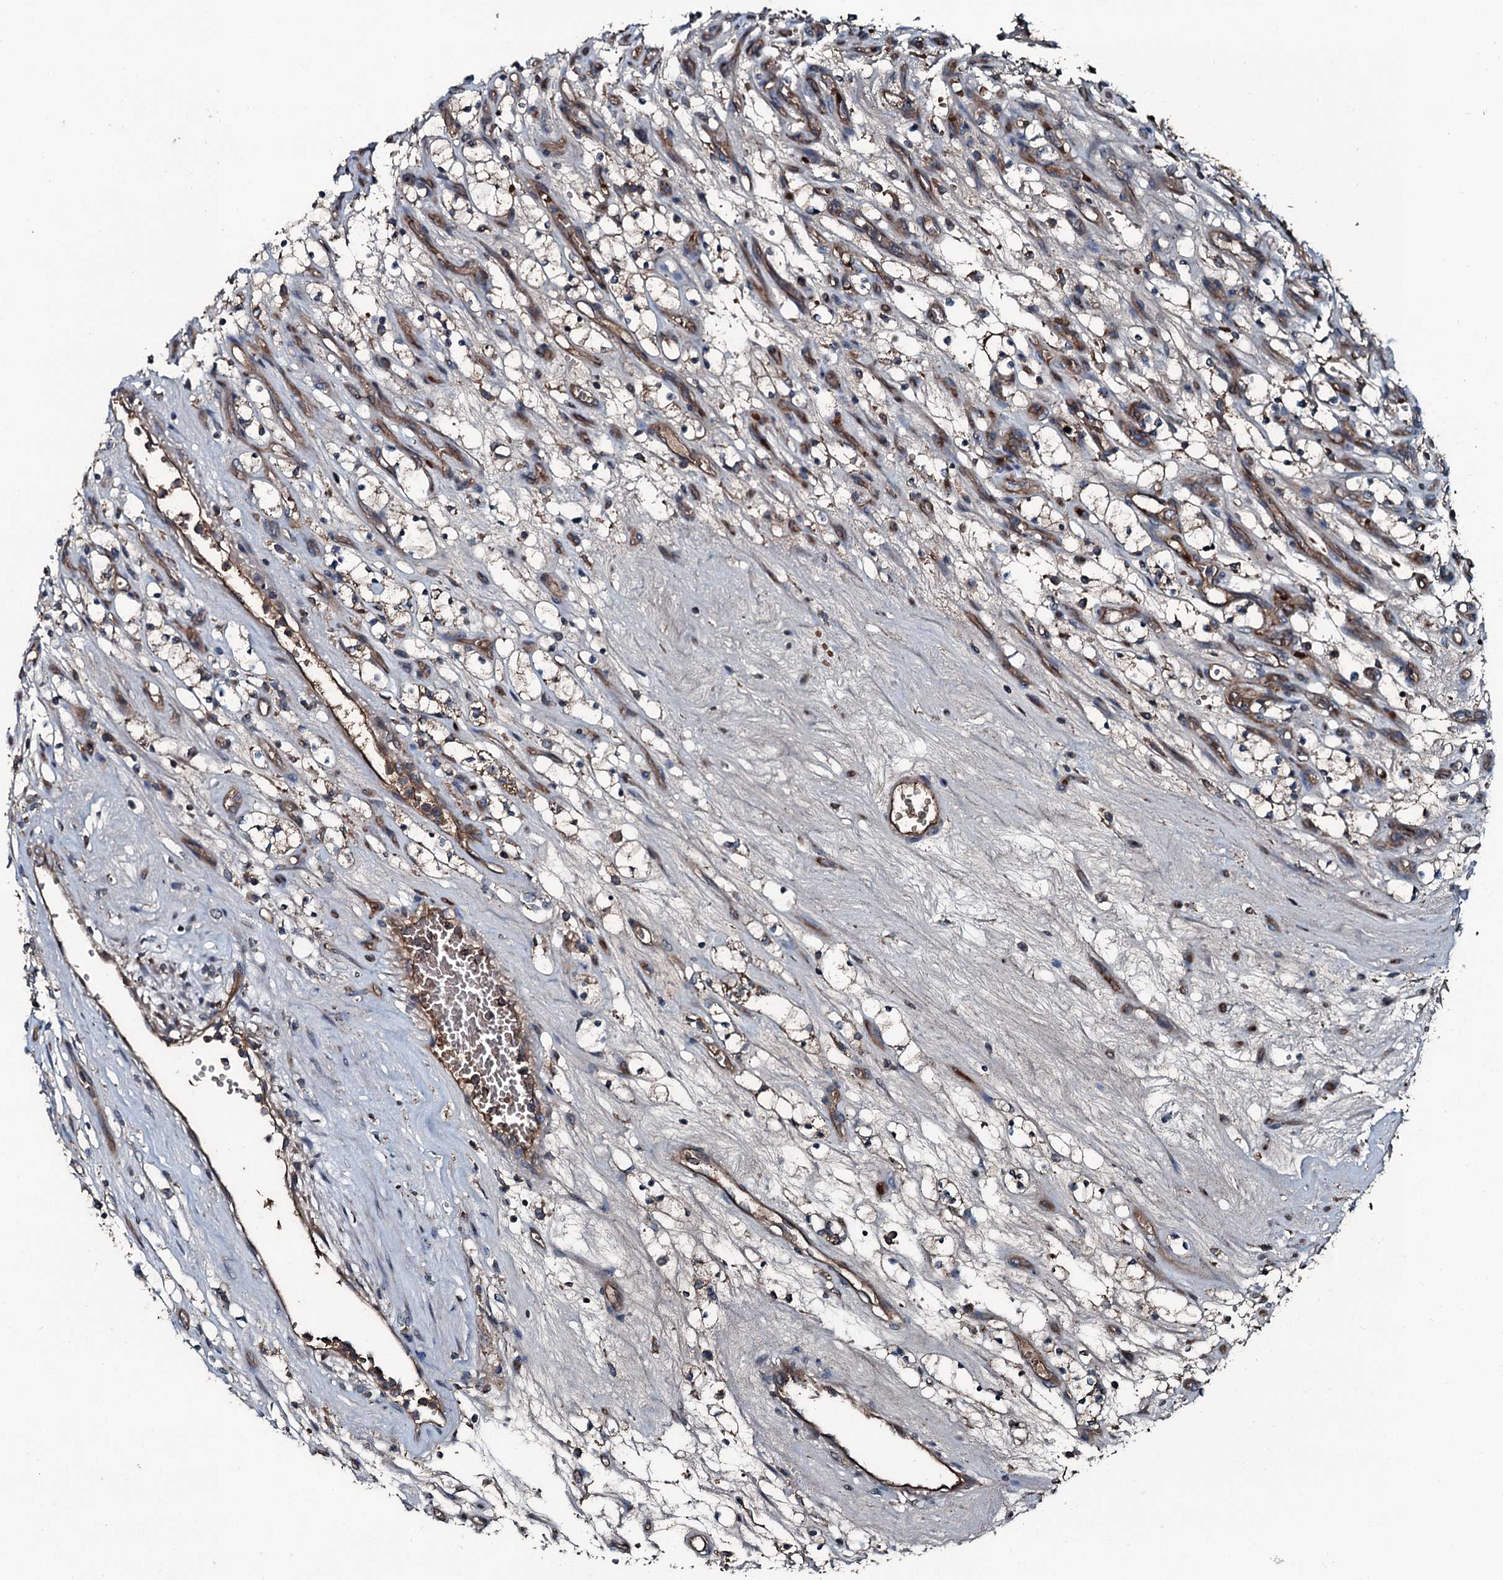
{"staining": {"intensity": "weak", "quantity": ">75%", "location": "cytoplasmic/membranous"}, "tissue": "renal cancer", "cell_type": "Tumor cells", "image_type": "cancer", "snomed": [{"axis": "morphology", "description": "Adenocarcinoma, NOS"}, {"axis": "topography", "description": "Kidney"}], "caption": "Brown immunohistochemical staining in human renal adenocarcinoma demonstrates weak cytoplasmic/membranous expression in about >75% of tumor cells.", "gene": "TRIM7", "patient": {"sex": "female", "age": 69}}